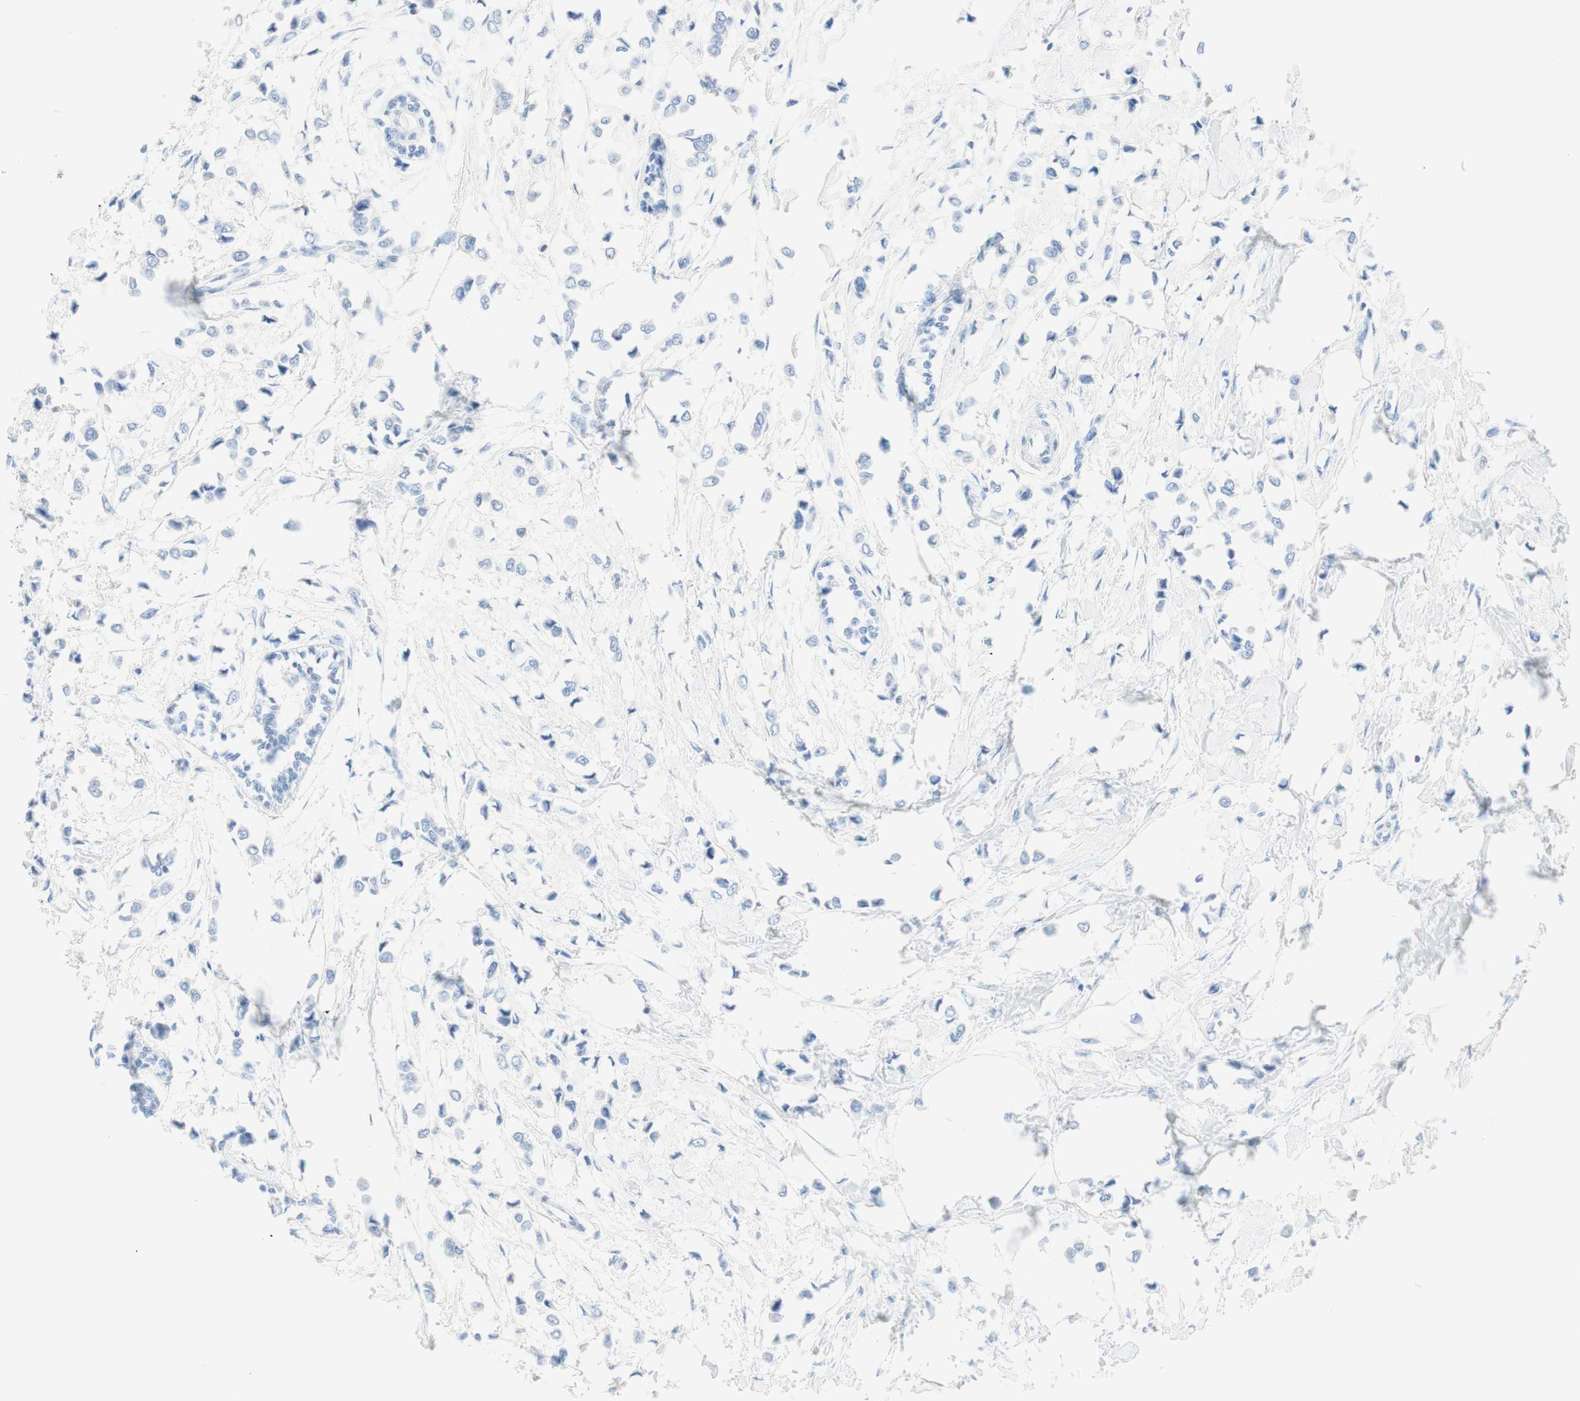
{"staining": {"intensity": "negative", "quantity": "none", "location": "none"}, "tissue": "breast cancer", "cell_type": "Tumor cells", "image_type": "cancer", "snomed": [{"axis": "morphology", "description": "Lobular carcinoma"}, {"axis": "topography", "description": "Breast"}], "caption": "This is an immunohistochemistry (IHC) image of human lobular carcinoma (breast). There is no expression in tumor cells.", "gene": "TPO", "patient": {"sex": "female", "age": 51}}